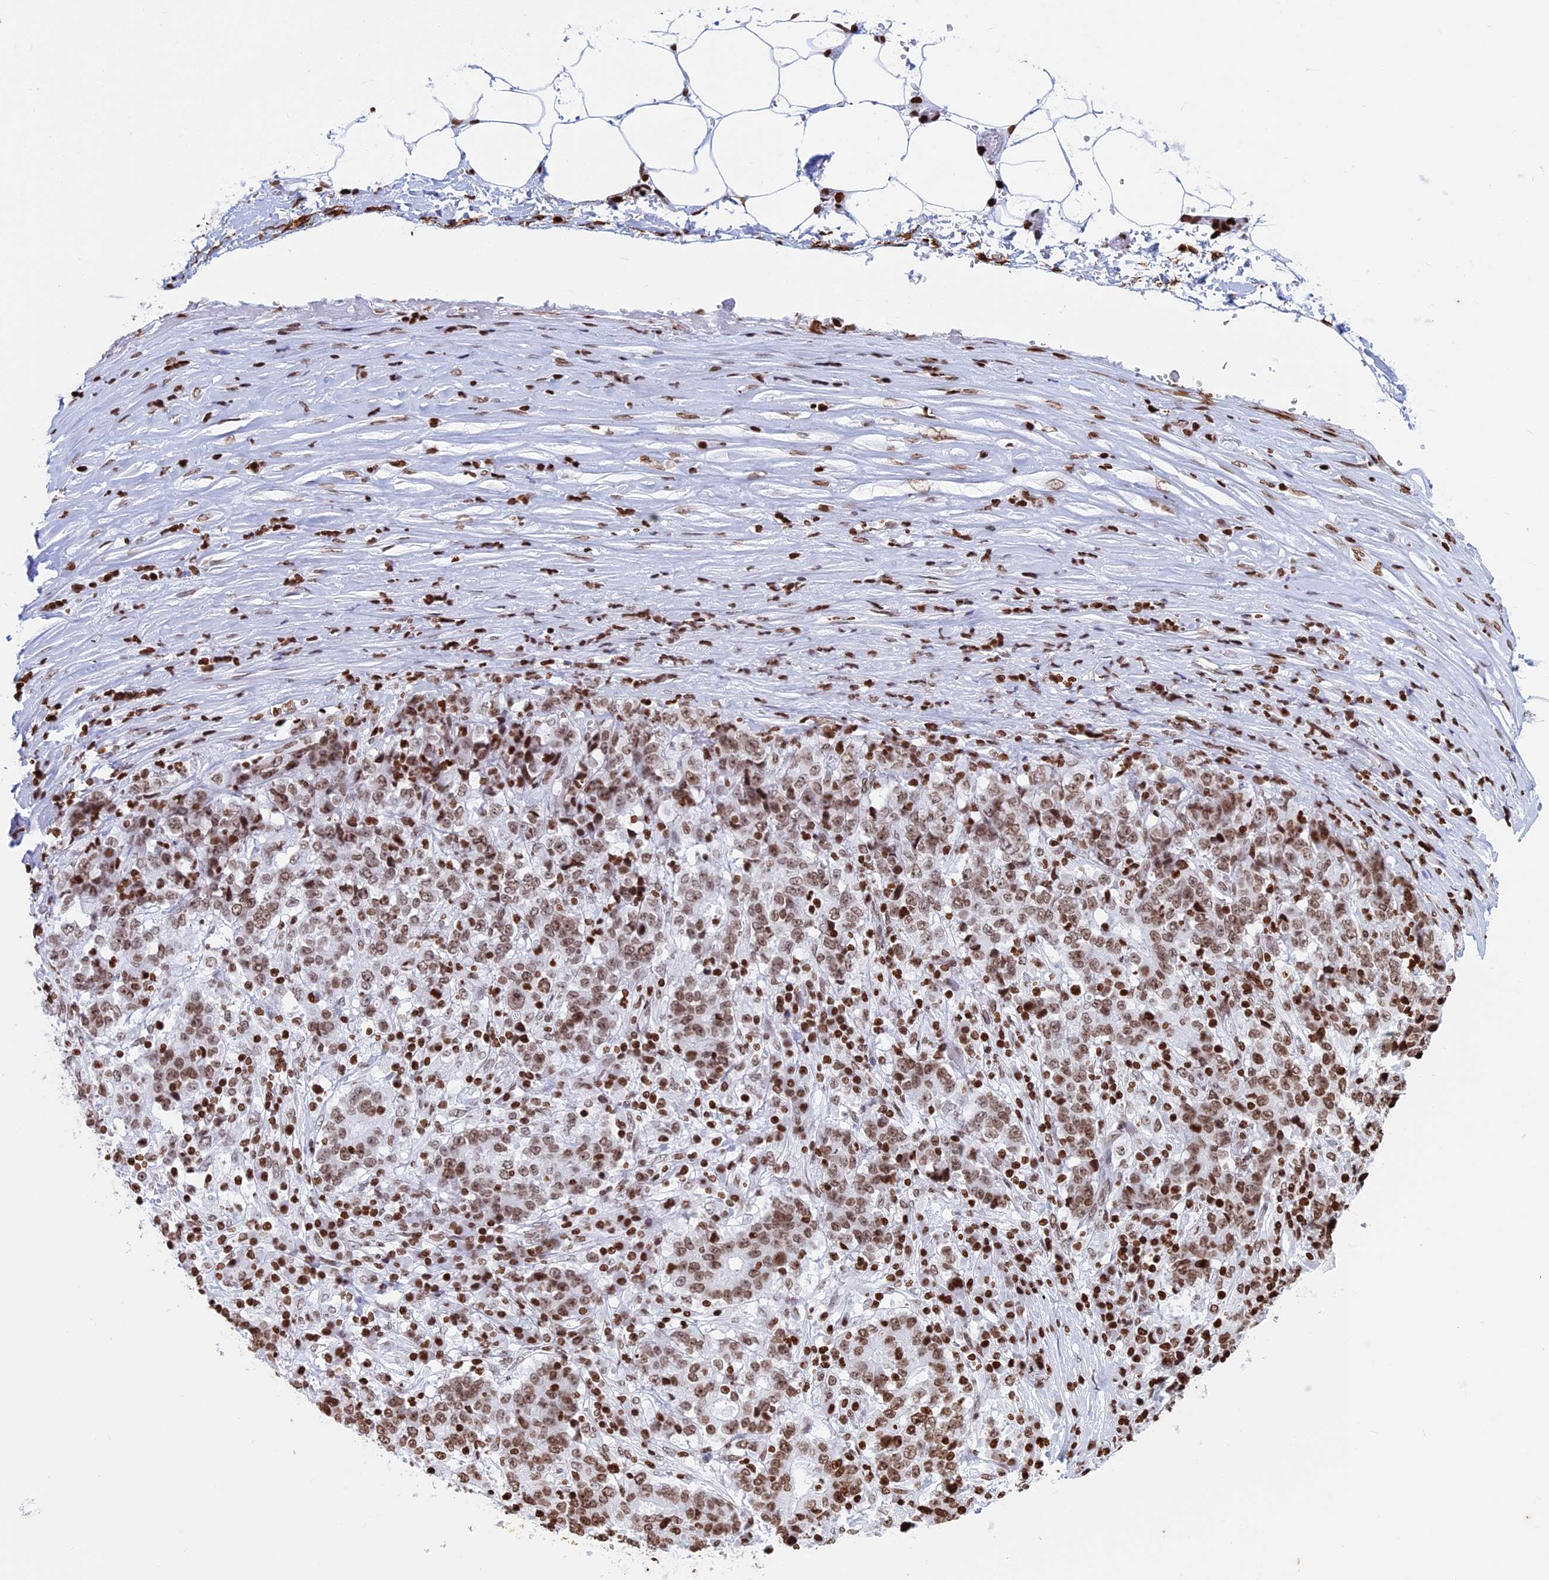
{"staining": {"intensity": "moderate", "quantity": ">75%", "location": "nuclear"}, "tissue": "stomach cancer", "cell_type": "Tumor cells", "image_type": "cancer", "snomed": [{"axis": "morphology", "description": "Adenocarcinoma, NOS"}, {"axis": "topography", "description": "Stomach"}], "caption": "DAB immunohistochemical staining of stomach cancer demonstrates moderate nuclear protein staining in about >75% of tumor cells. The staining is performed using DAB brown chromogen to label protein expression. The nuclei are counter-stained blue using hematoxylin.", "gene": "APOBEC3A", "patient": {"sex": "male", "age": 59}}